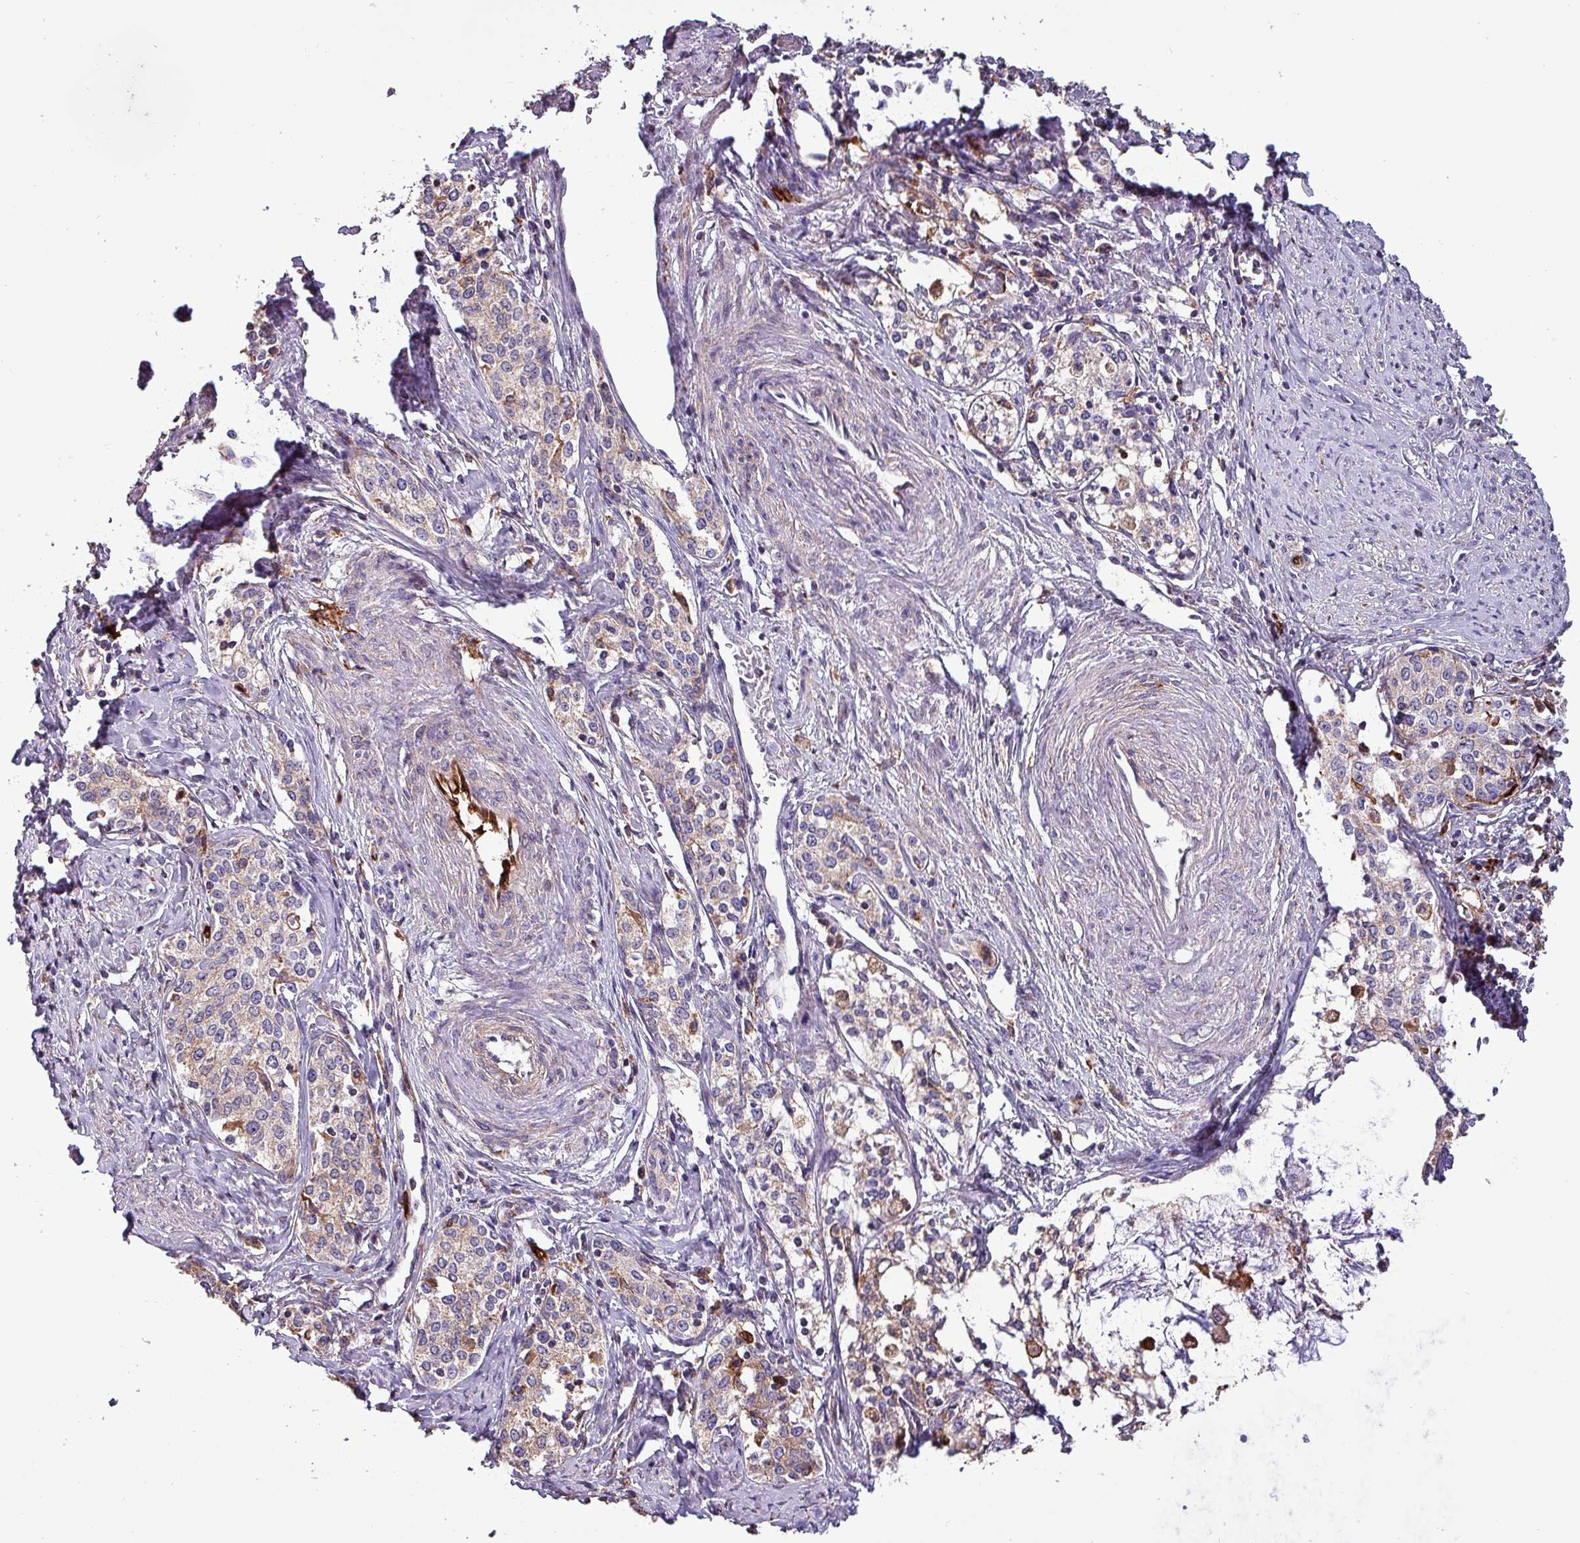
{"staining": {"intensity": "weak", "quantity": "25%-75%", "location": "cytoplasmic/membranous"}, "tissue": "cervical cancer", "cell_type": "Tumor cells", "image_type": "cancer", "snomed": [{"axis": "morphology", "description": "Squamous cell carcinoma, NOS"}, {"axis": "morphology", "description": "Adenocarcinoma, NOS"}, {"axis": "topography", "description": "Cervix"}], "caption": "The image exhibits staining of cervical cancer, revealing weak cytoplasmic/membranous protein expression (brown color) within tumor cells.", "gene": "SCIN", "patient": {"sex": "female", "age": 52}}